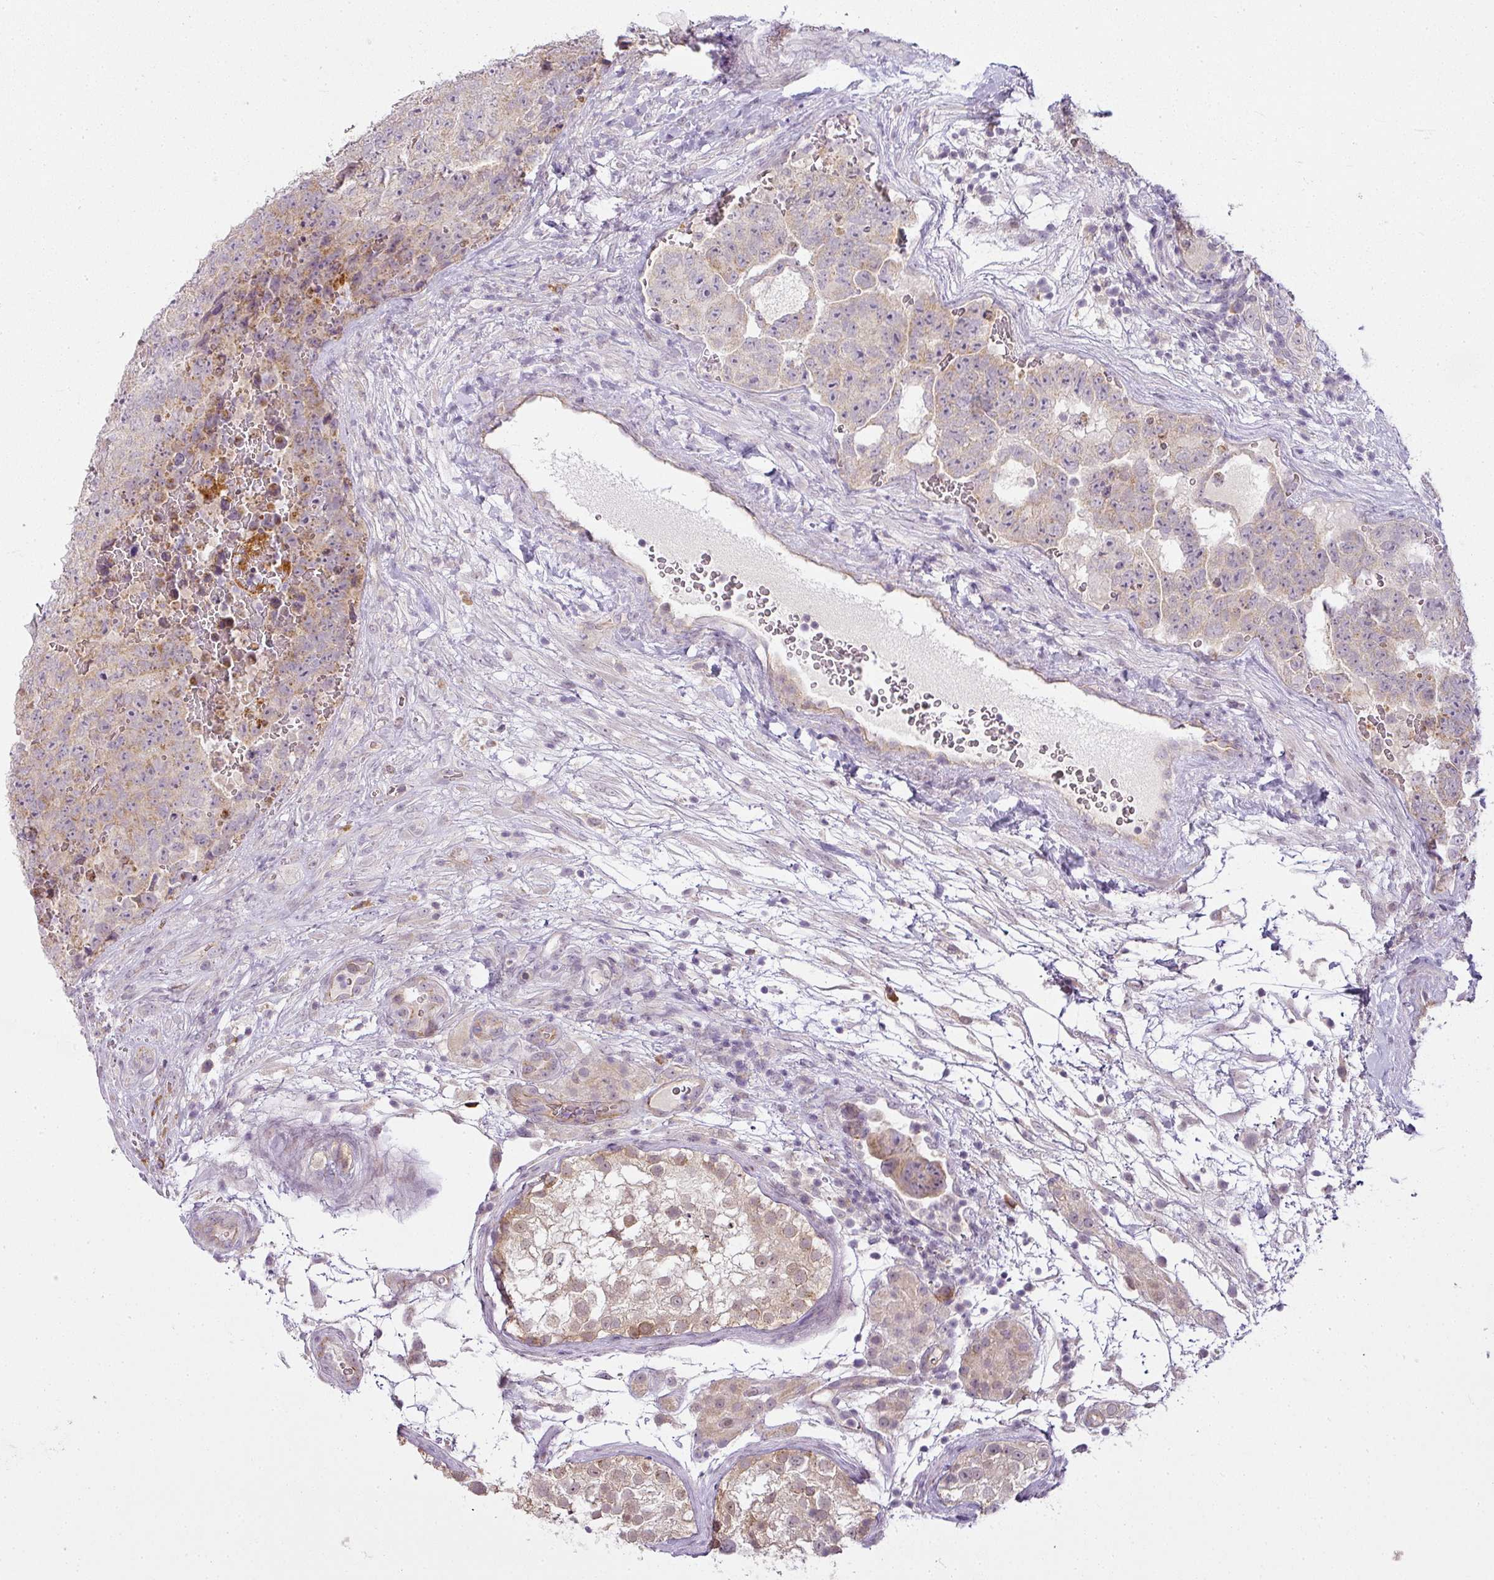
{"staining": {"intensity": "weak", "quantity": "25%-75%", "location": "cytoplasmic/membranous"}, "tissue": "testis cancer", "cell_type": "Tumor cells", "image_type": "cancer", "snomed": [{"axis": "morphology", "description": "Seminoma, NOS"}, {"axis": "morphology", "description": "Teratoma, malignant, NOS"}, {"axis": "topography", "description": "Testis"}], "caption": "Immunohistochemical staining of seminoma (testis) reveals low levels of weak cytoplasmic/membranous staining in about 25%-75% of tumor cells.", "gene": "LY75", "patient": {"sex": "male", "age": 34}}